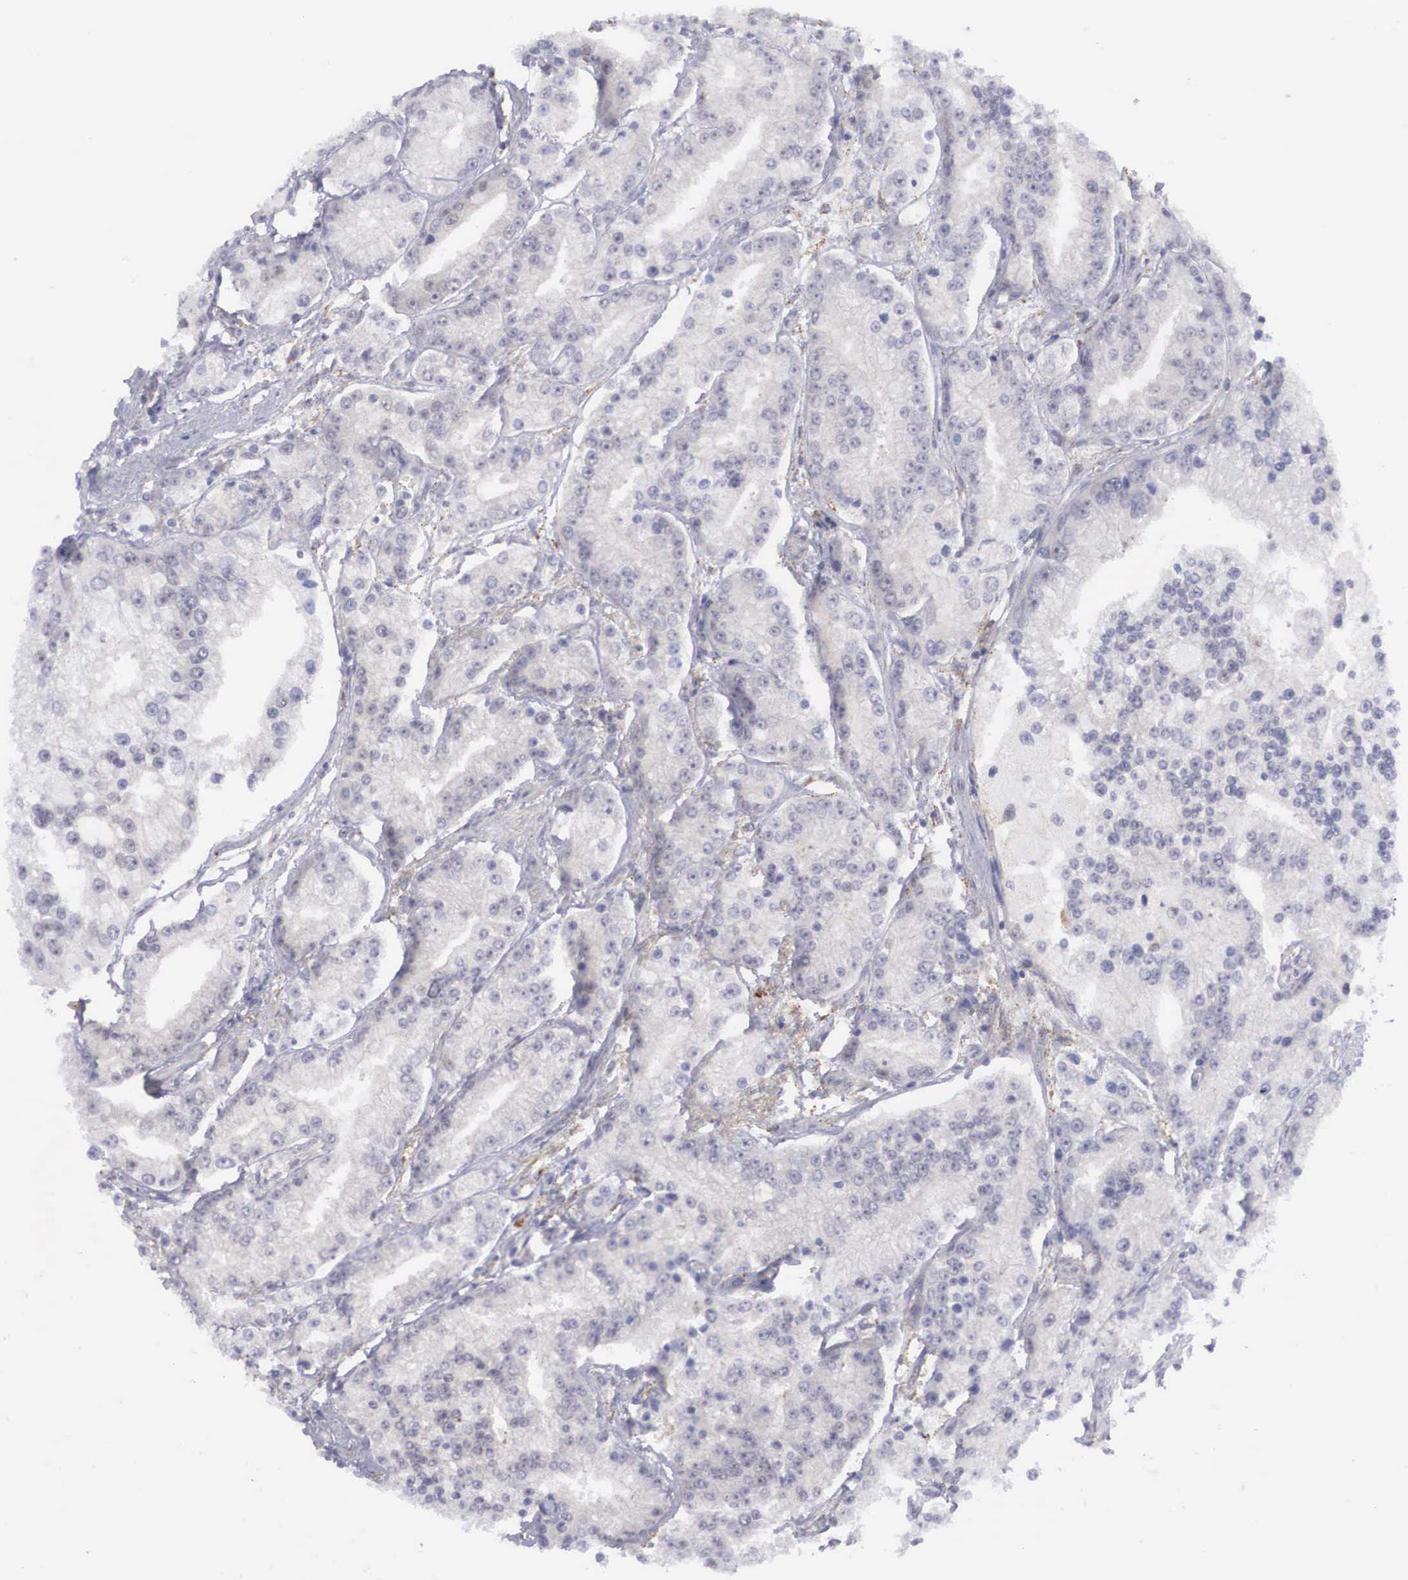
{"staining": {"intensity": "negative", "quantity": "none", "location": "none"}, "tissue": "prostate cancer", "cell_type": "Tumor cells", "image_type": "cancer", "snomed": [{"axis": "morphology", "description": "Adenocarcinoma, Medium grade"}, {"axis": "topography", "description": "Prostate"}], "caption": "This micrograph is of medium-grade adenocarcinoma (prostate) stained with IHC to label a protein in brown with the nuclei are counter-stained blue. There is no staining in tumor cells.", "gene": "RBPJ", "patient": {"sex": "male", "age": 72}}